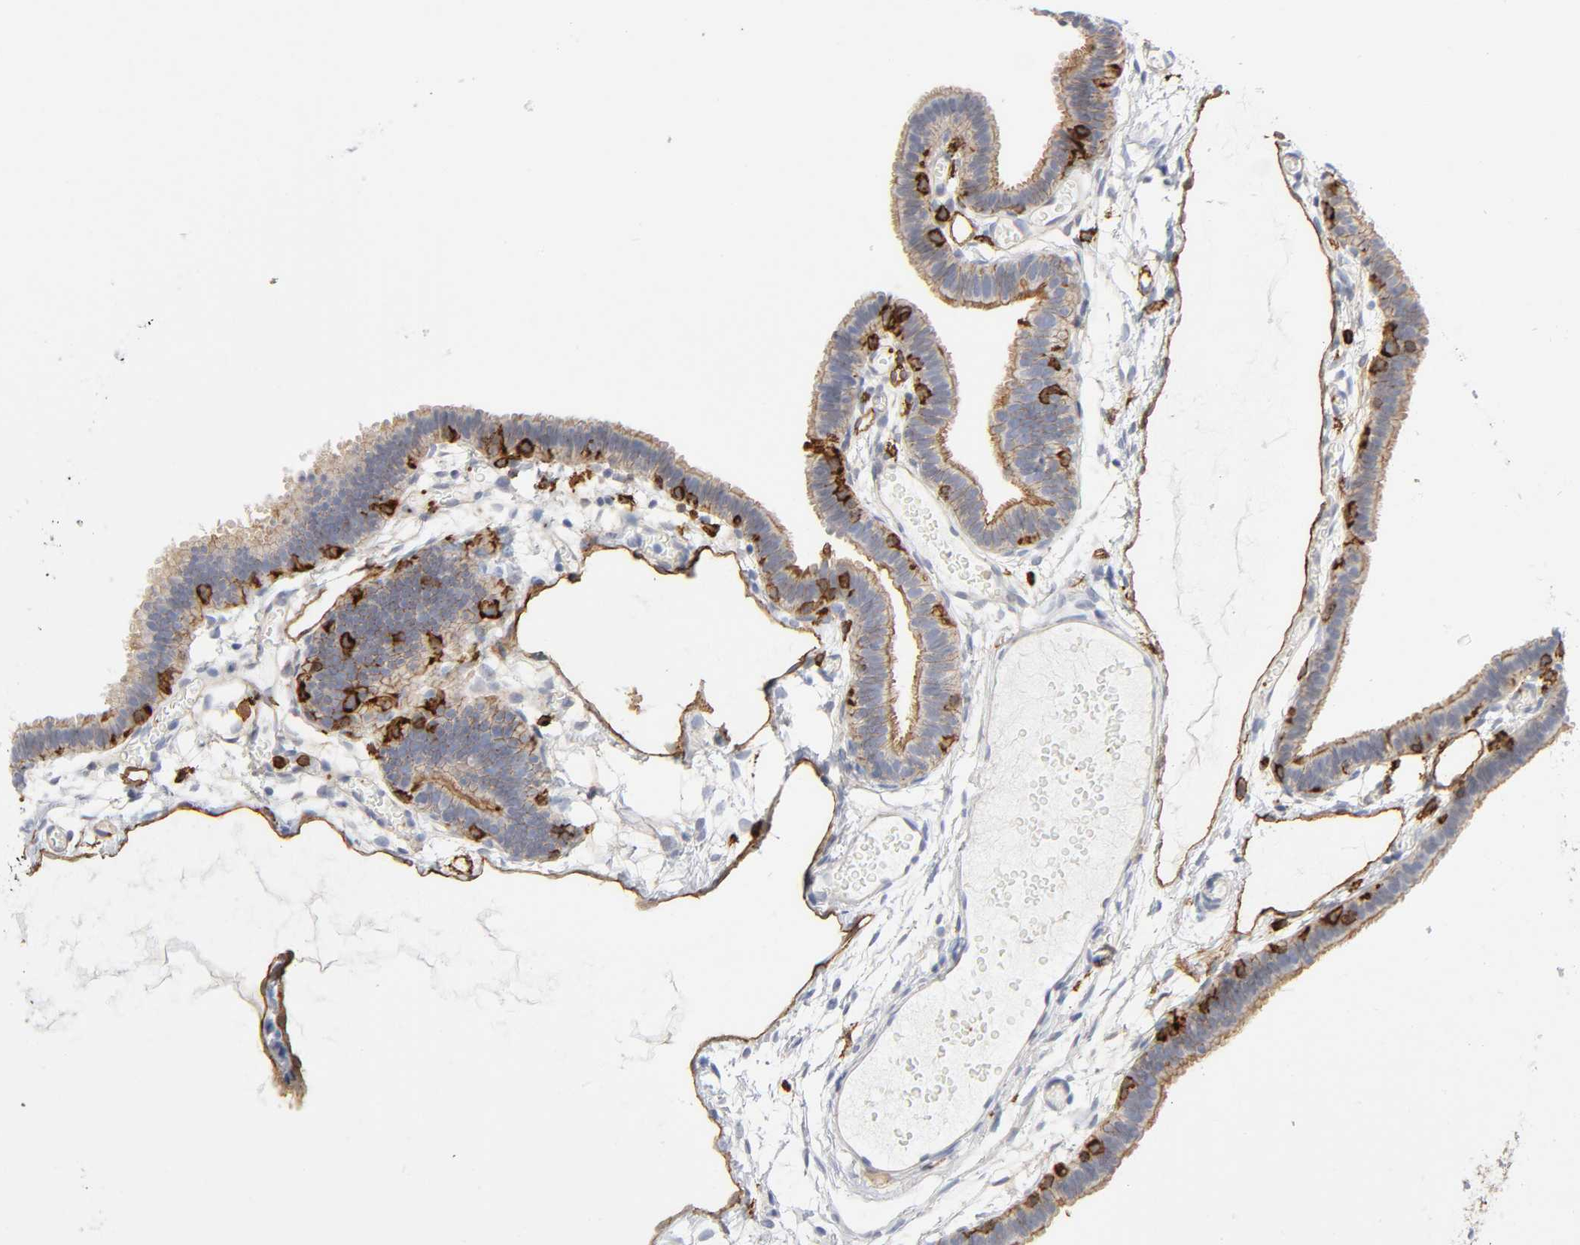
{"staining": {"intensity": "strong", "quantity": "<25%", "location": "cytoplasmic/membranous"}, "tissue": "fallopian tube", "cell_type": "Glandular cells", "image_type": "normal", "snomed": [{"axis": "morphology", "description": "Normal tissue, NOS"}, {"axis": "topography", "description": "Fallopian tube"}], "caption": "Protein expression analysis of benign fallopian tube displays strong cytoplasmic/membranous staining in approximately <25% of glandular cells.", "gene": "LYN", "patient": {"sex": "female", "age": 29}}